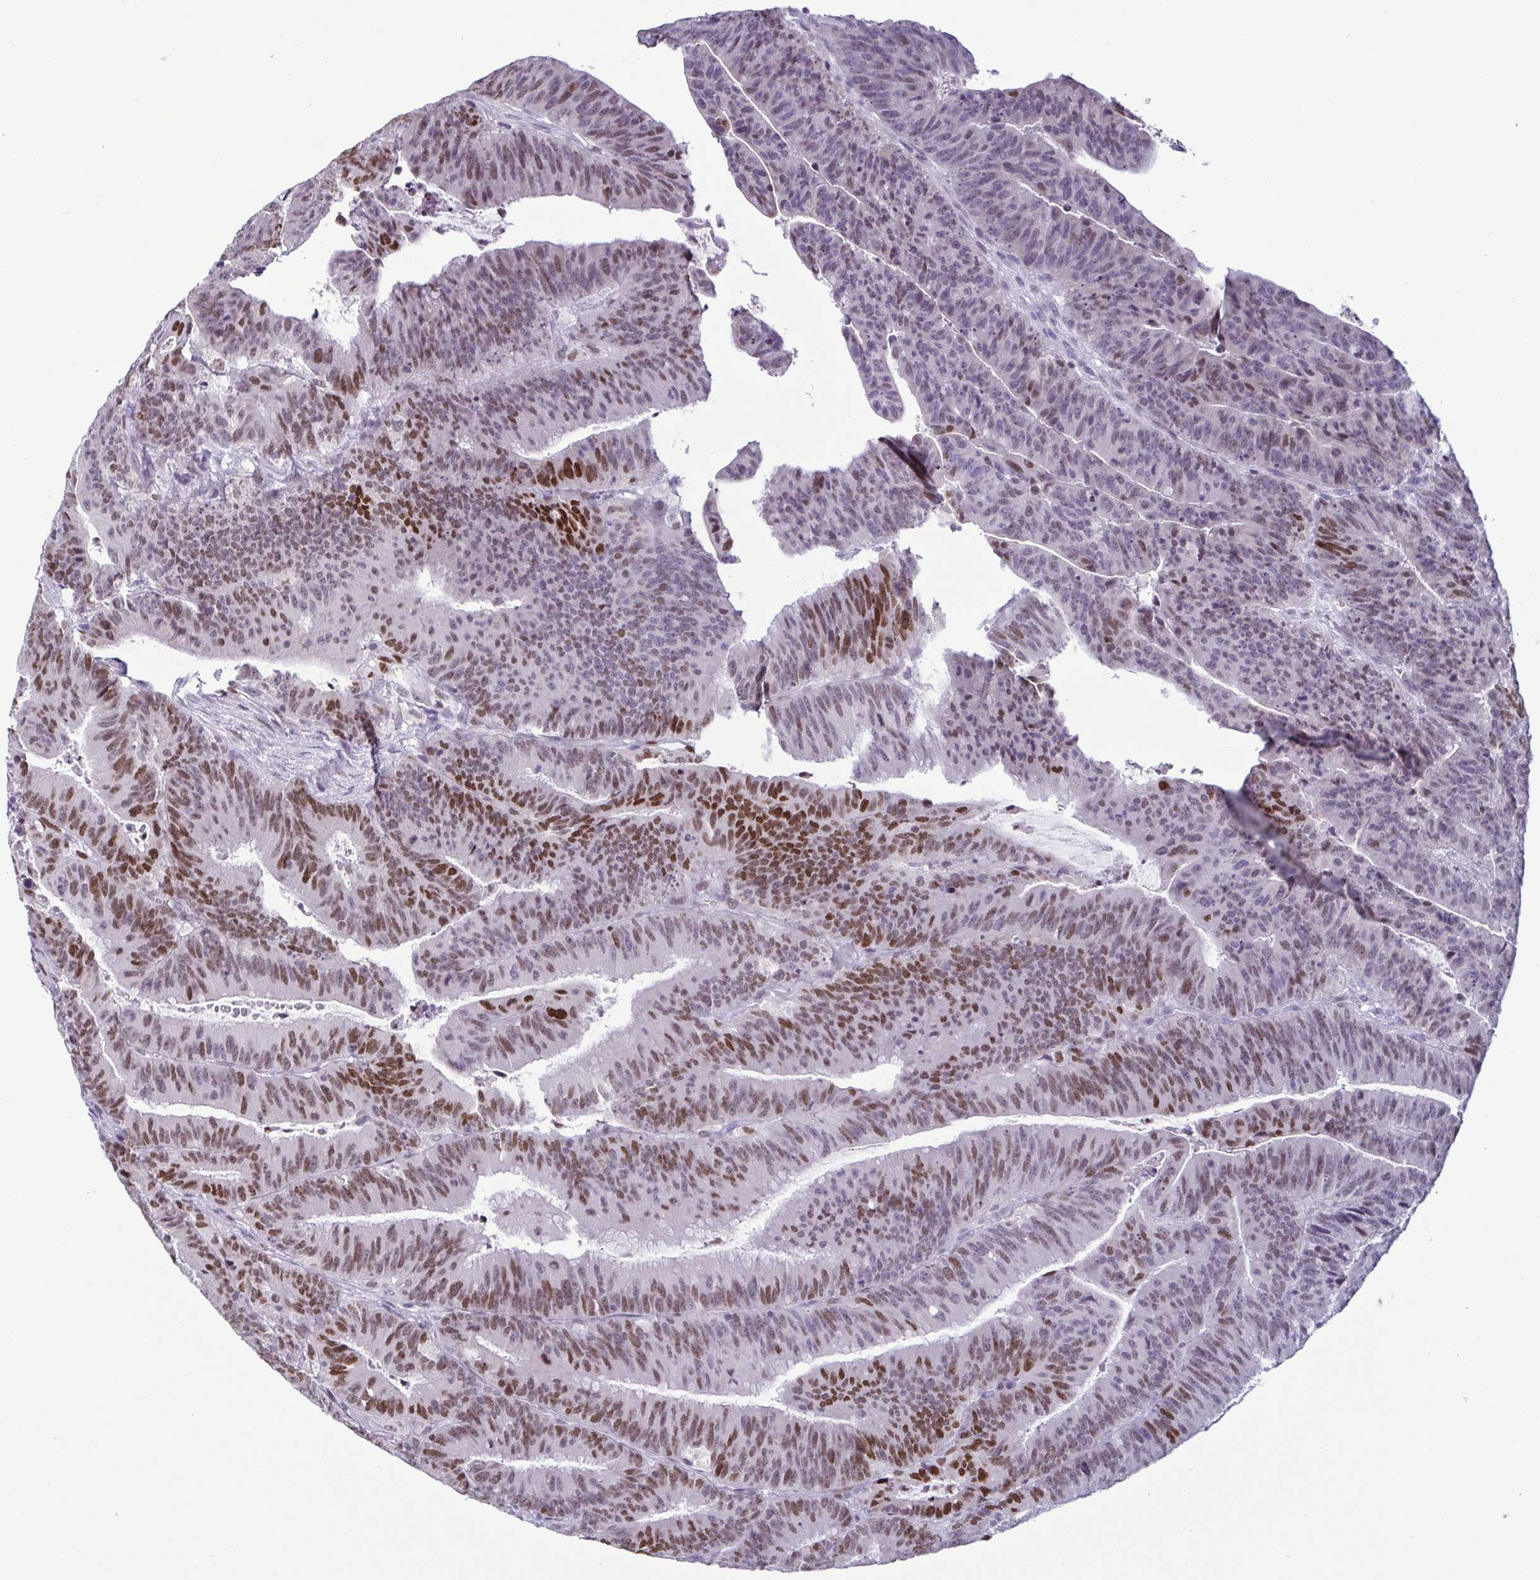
{"staining": {"intensity": "moderate", "quantity": "25%-75%", "location": "nuclear"}, "tissue": "colorectal cancer", "cell_type": "Tumor cells", "image_type": "cancer", "snomed": [{"axis": "morphology", "description": "Adenocarcinoma, NOS"}, {"axis": "topography", "description": "Colon"}], "caption": "IHC of human colorectal cancer reveals medium levels of moderate nuclear expression in about 25%-75% of tumor cells.", "gene": "IRF1", "patient": {"sex": "female", "age": 78}}